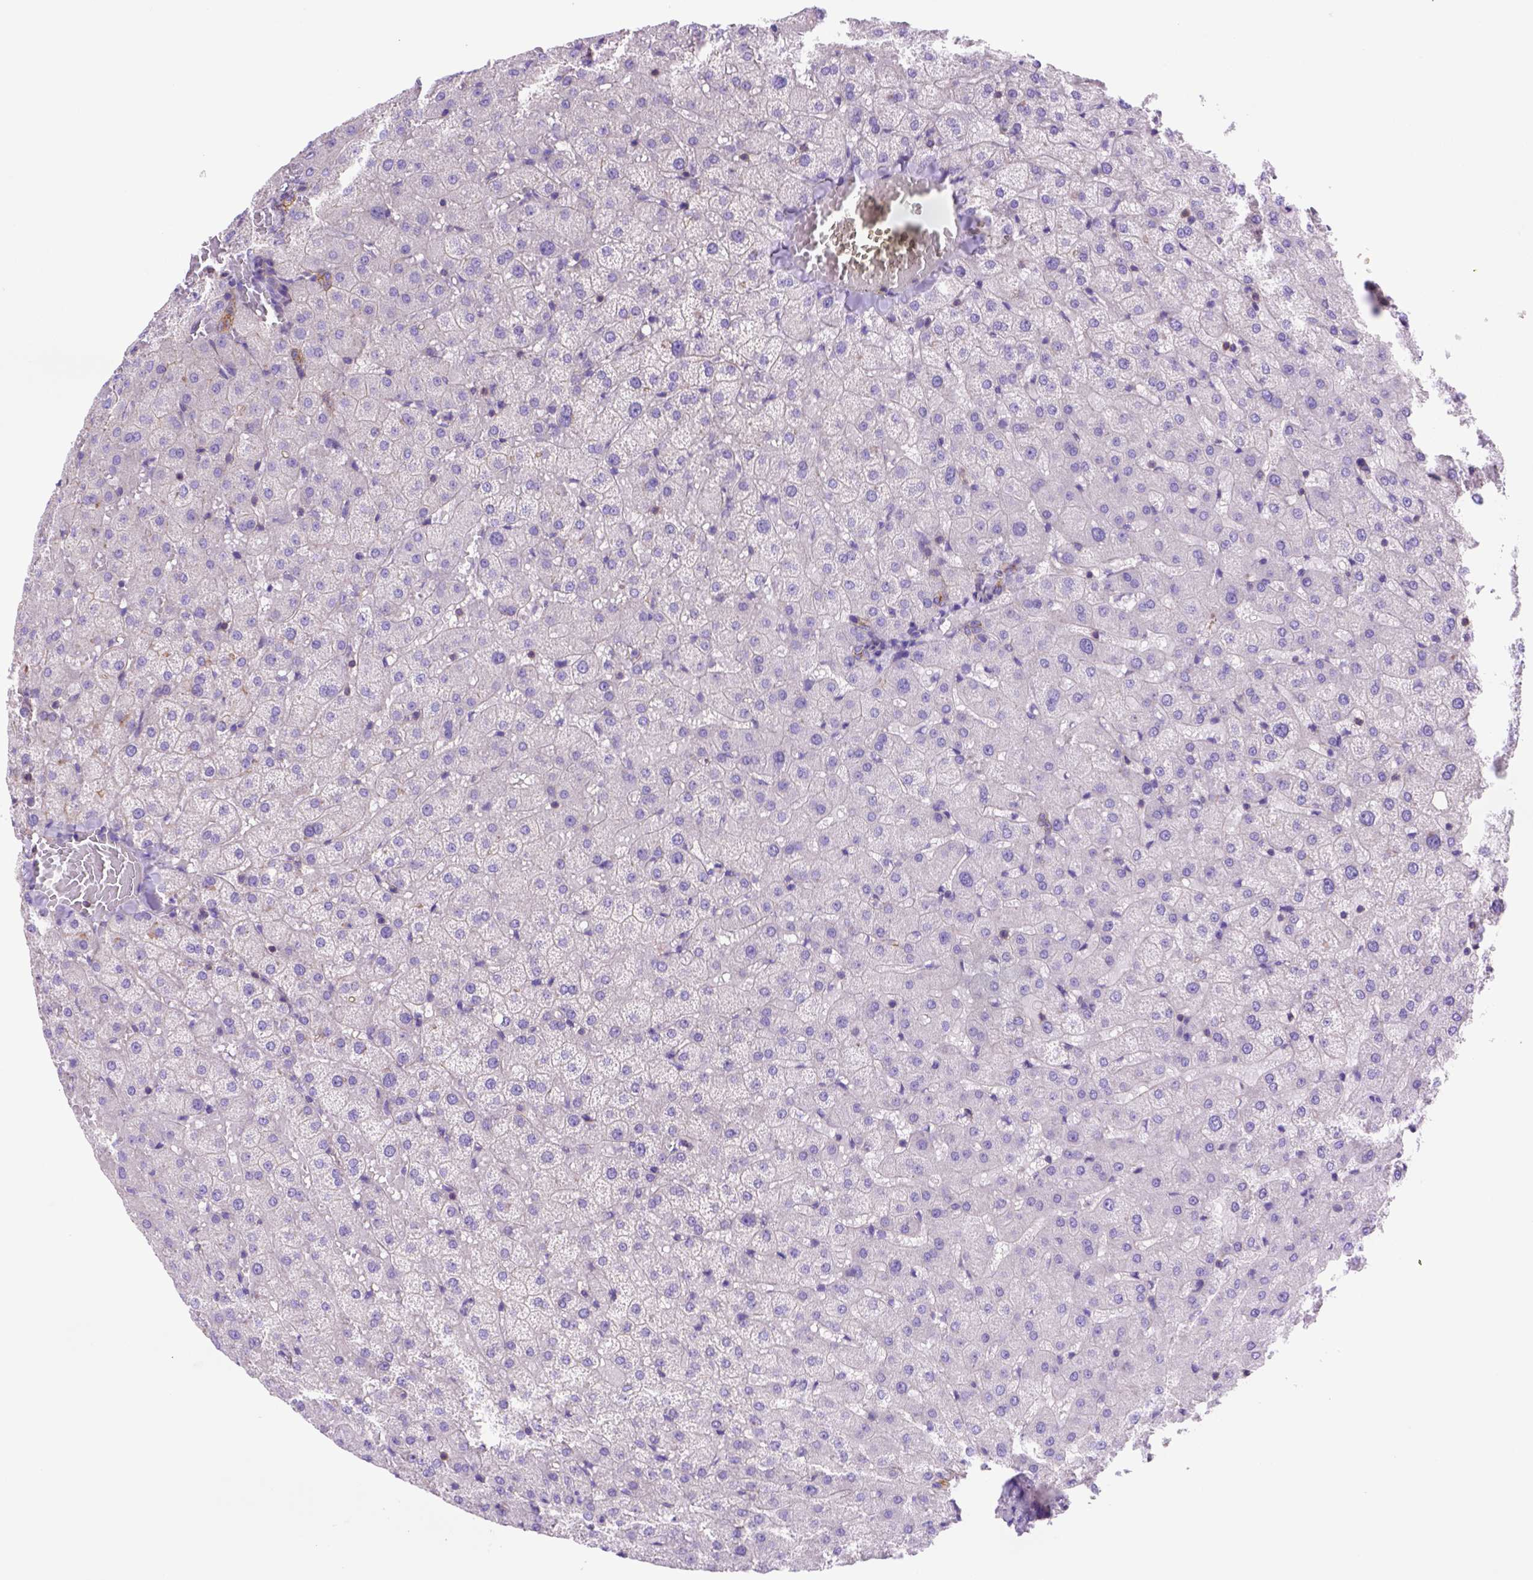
{"staining": {"intensity": "moderate", "quantity": ">75%", "location": "cytoplasmic/membranous"}, "tissue": "liver", "cell_type": "Cholangiocytes", "image_type": "normal", "snomed": [{"axis": "morphology", "description": "Normal tissue, NOS"}, {"axis": "topography", "description": "Liver"}], "caption": "A micrograph of human liver stained for a protein reveals moderate cytoplasmic/membranous brown staining in cholangiocytes. (Stains: DAB in brown, nuclei in blue, Microscopy: brightfield microscopy at high magnification).", "gene": "PEX12", "patient": {"sex": "female", "age": 50}}